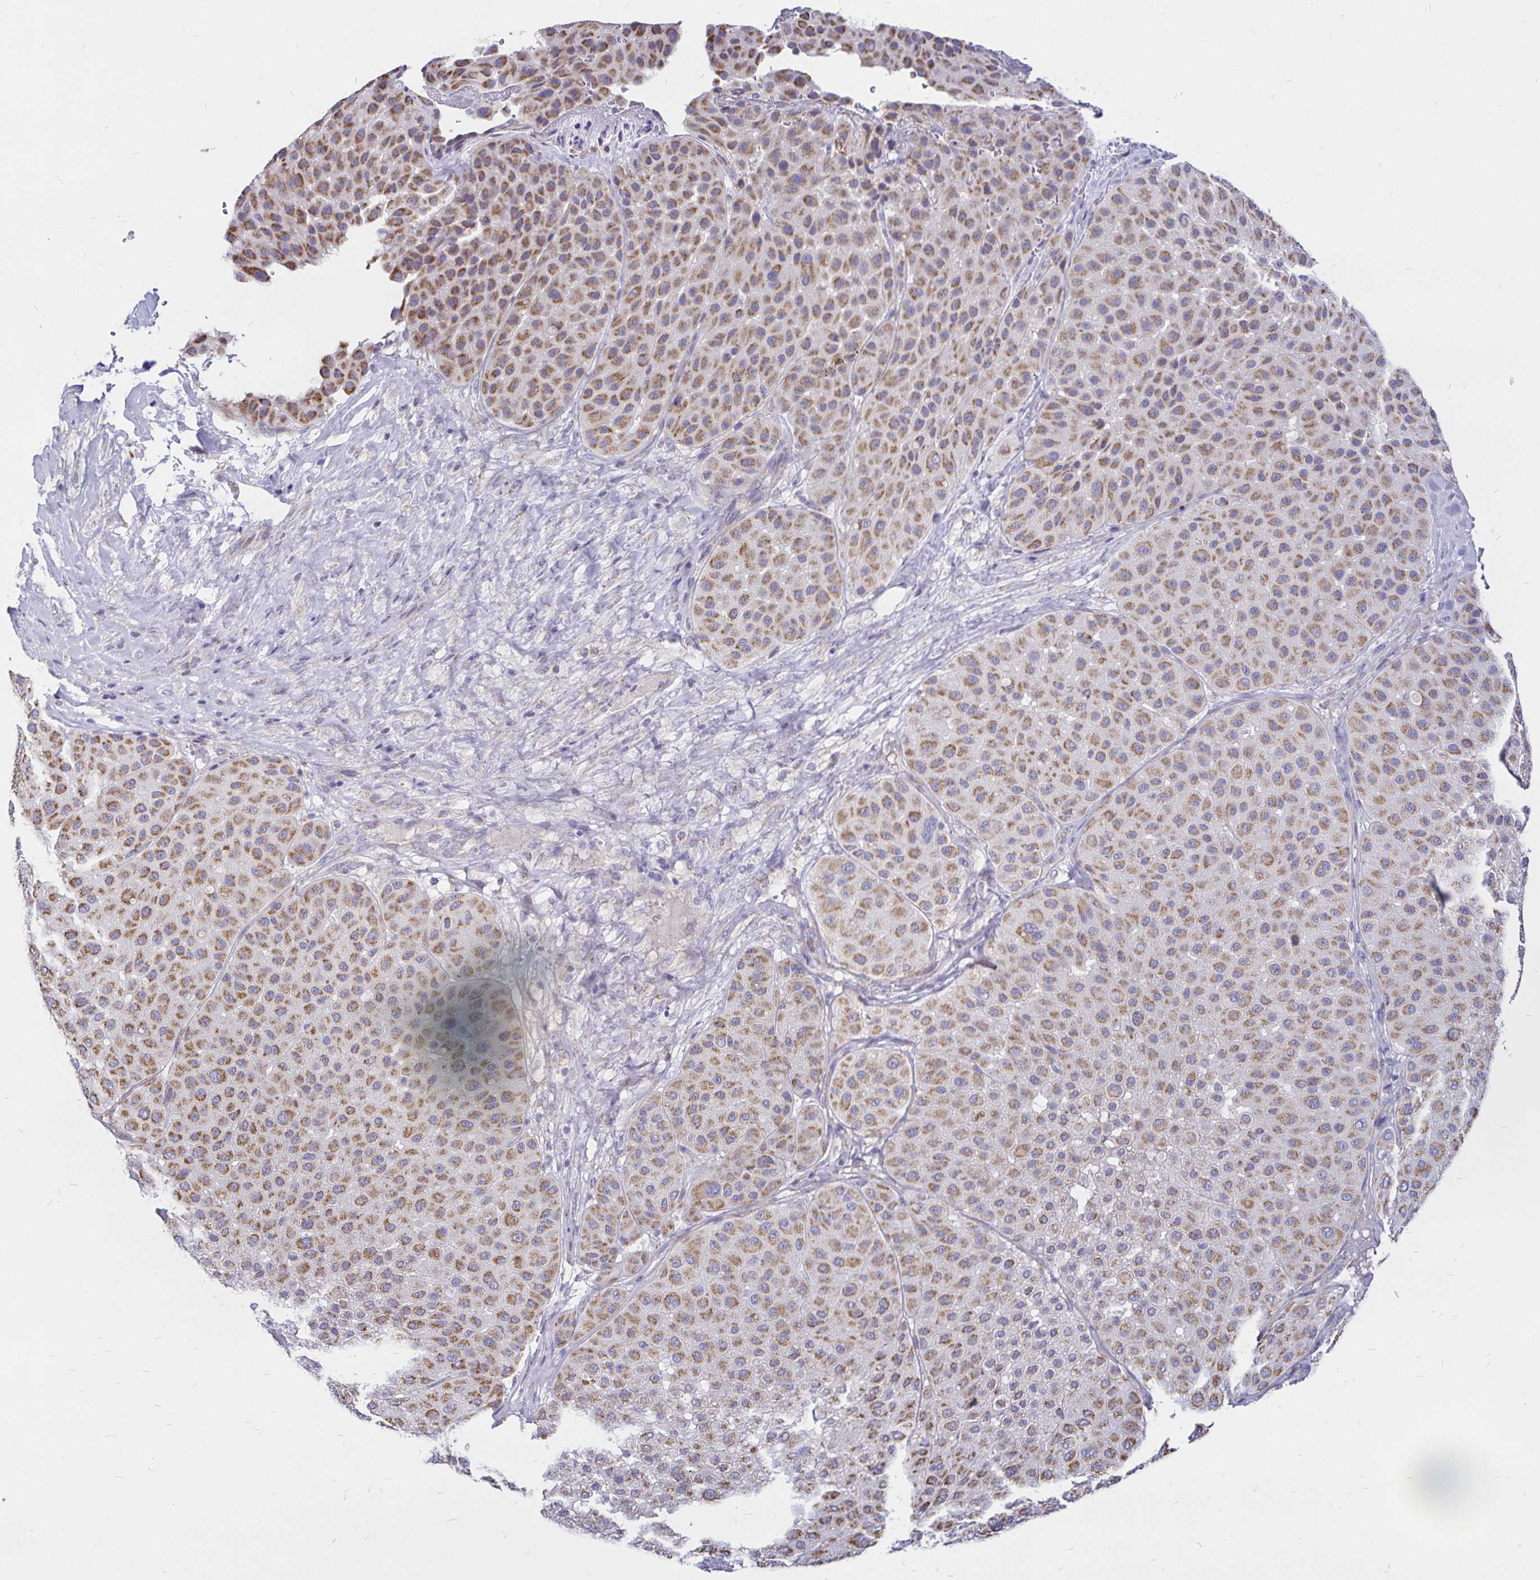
{"staining": {"intensity": "moderate", "quantity": ">75%", "location": "cytoplasmic/membranous"}, "tissue": "melanoma", "cell_type": "Tumor cells", "image_type": "cancer", "snomed": [{"axis": "morphology", "description": "Malignant melanoma, Metastatic site"}, {"axis": "topography", "description": "Smooth muscle"}], "caption": "A brown stain shows moderate cytoplasmic/membranous positivity of a protein in human malignant melanoma (metastatic site) tumor cells.", "gene": "PGAM2", "patient": {"sex": "male", "age": 41}}